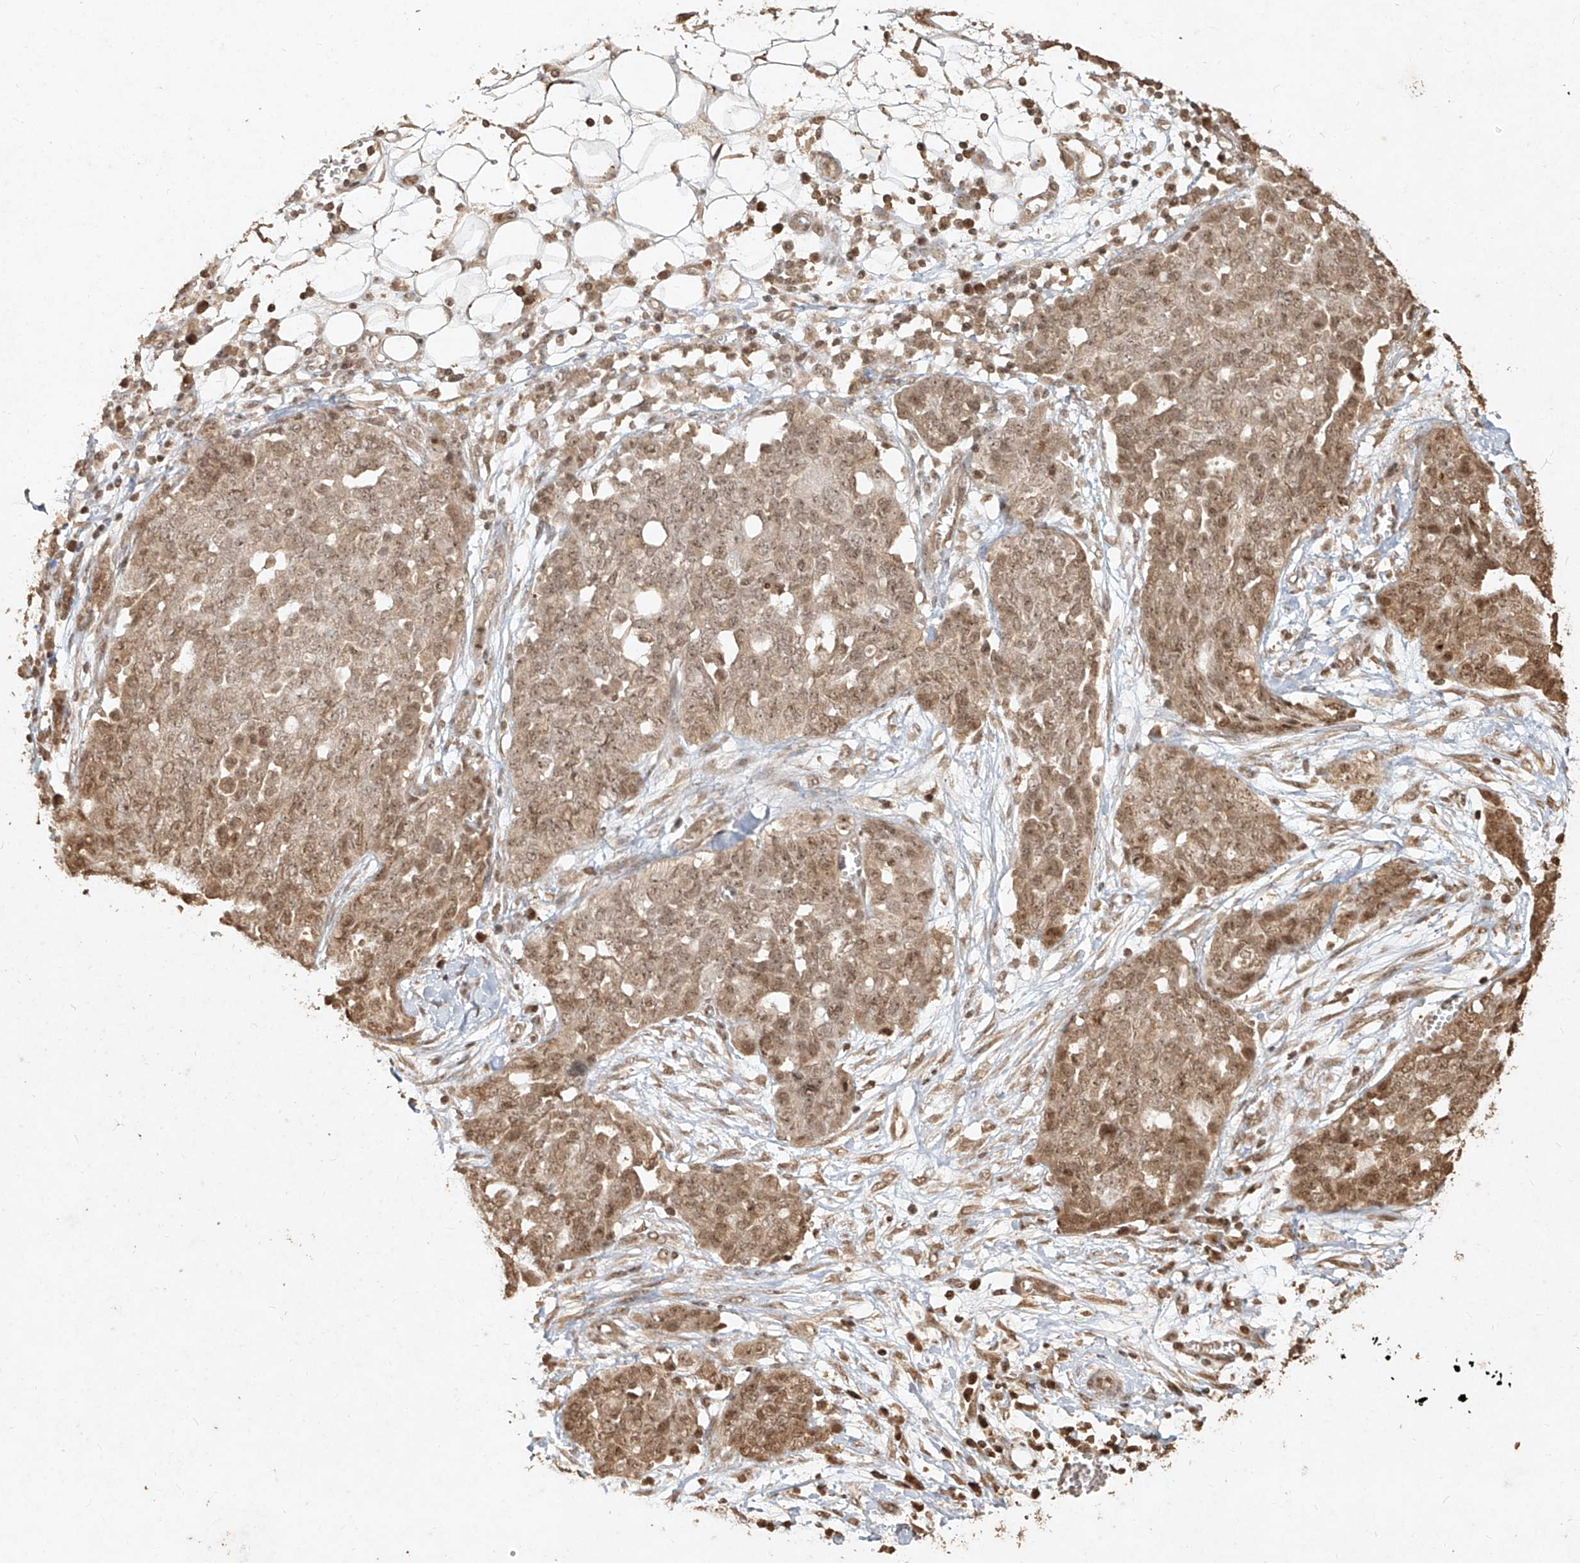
{"staining": {"intensity": "moderate", "quantity": ">75%", "location": "cytoplasmic/membranous,nuclear"}, "tissue": "ovarian cancer", "cell_type": "Tumor cells", "image_type": "cancer", "snomed": [{"axis": "morphology", "description": "Cystadenocarcinoma, serous, NOS"}, {"axis": "topography", "description": "Soft tissue"}, {"axis": "topography", "description": "Ovary"}], "caption": "Protein expression analysis of human ovarian cancer (serous cystadenocarcinoma) reveals moderate cytoplasmic/membranous and nuclear expression in approximately >75% of tumor cells.", "gene": "UBE2K", "patient": {"sex": "female", "age": 57}}